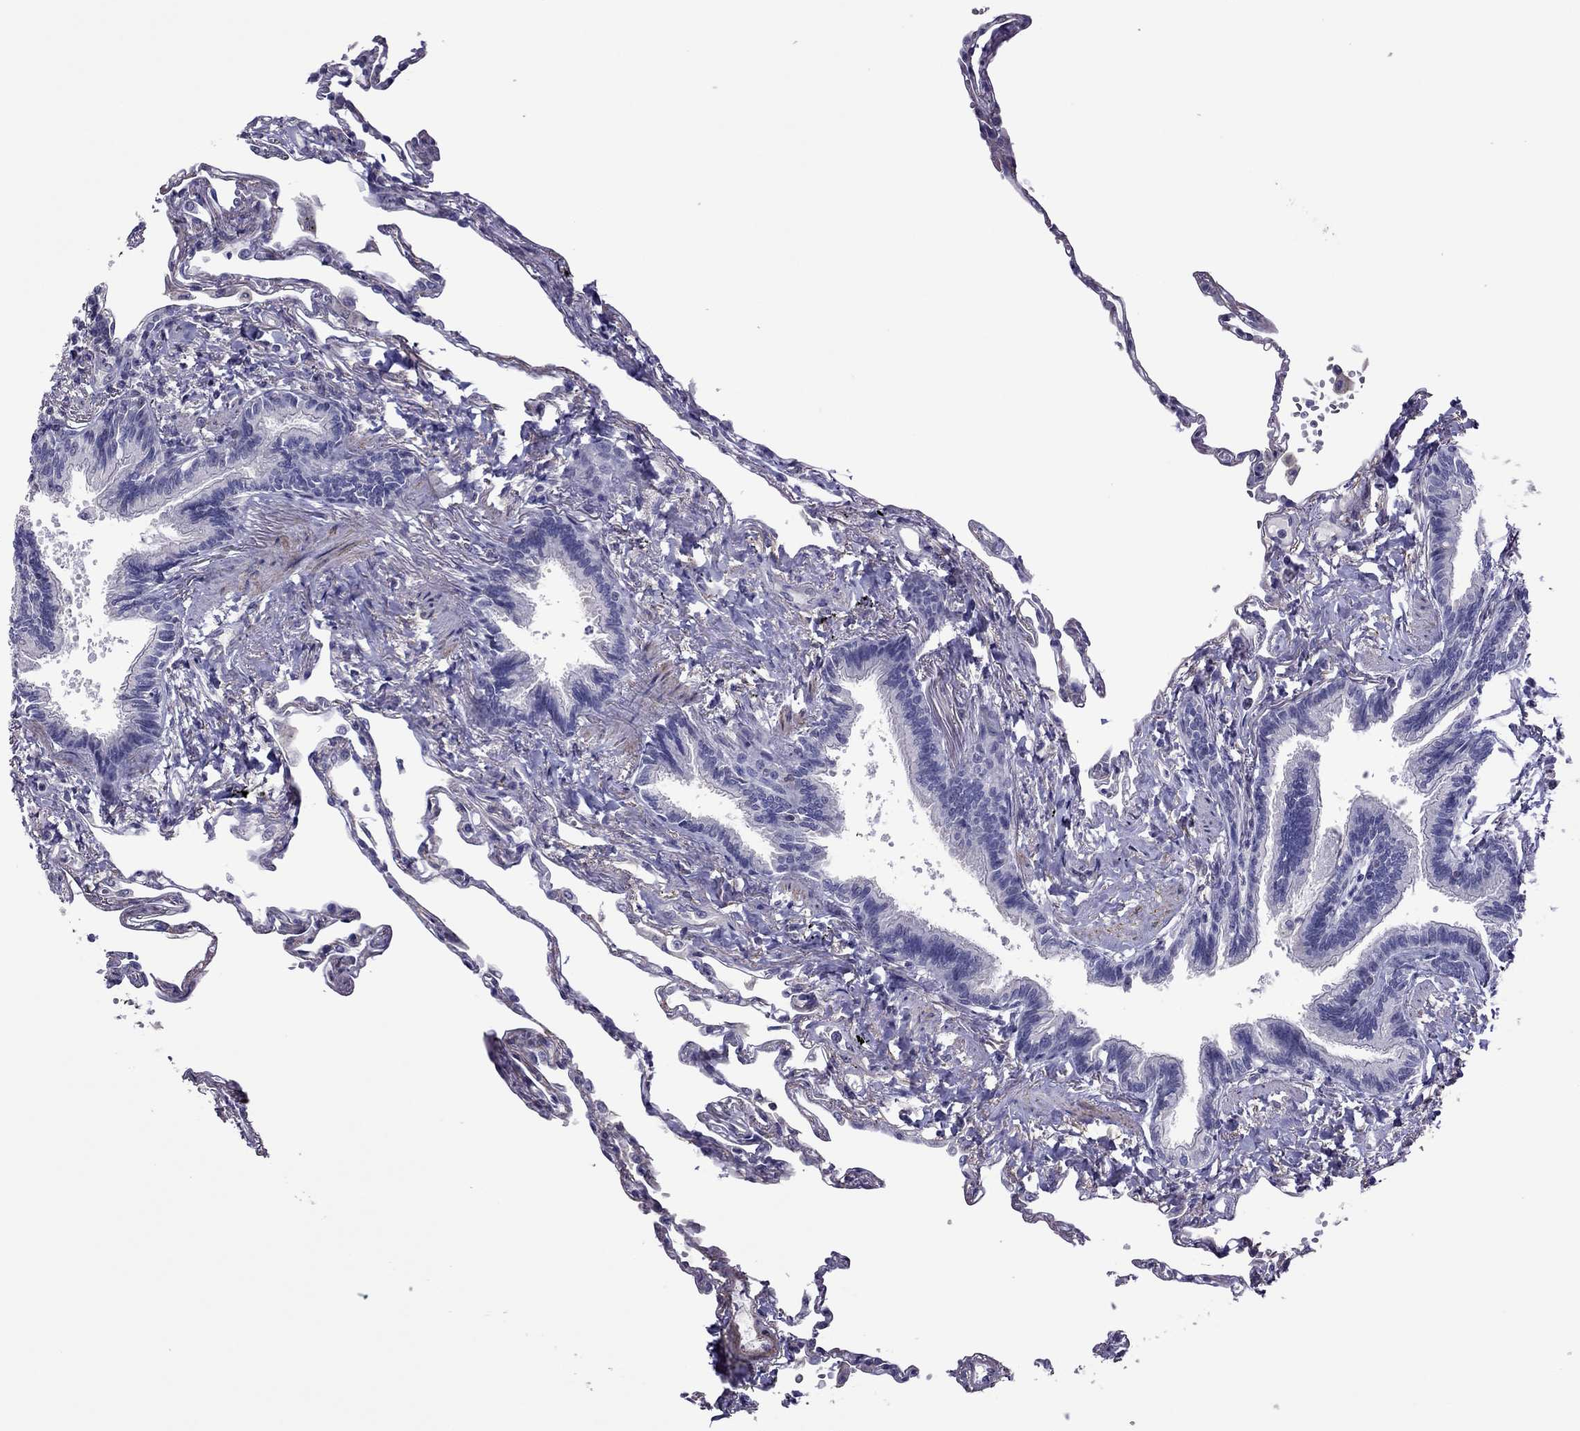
{"staining": {"intensity": "negative", "quantity": "none", "location": "none"}, "tissue": "lung", "cell_type": "Alveolar cells", "image_type": "normal", "snomed": [{"axis": "morphology", "description": "Normal tissue, NOS"}, {"axis": "topography", "description": "Lung"}], "caption": "DAB (3,3'-diaminobenzidine) immunohistochemical staining of benign human lung displays no significant positivity in alveolar cells. (DAB IHC, high magnification).", "gene": "SLC16A8", "patient": {"sex": "male", "age": 78}}